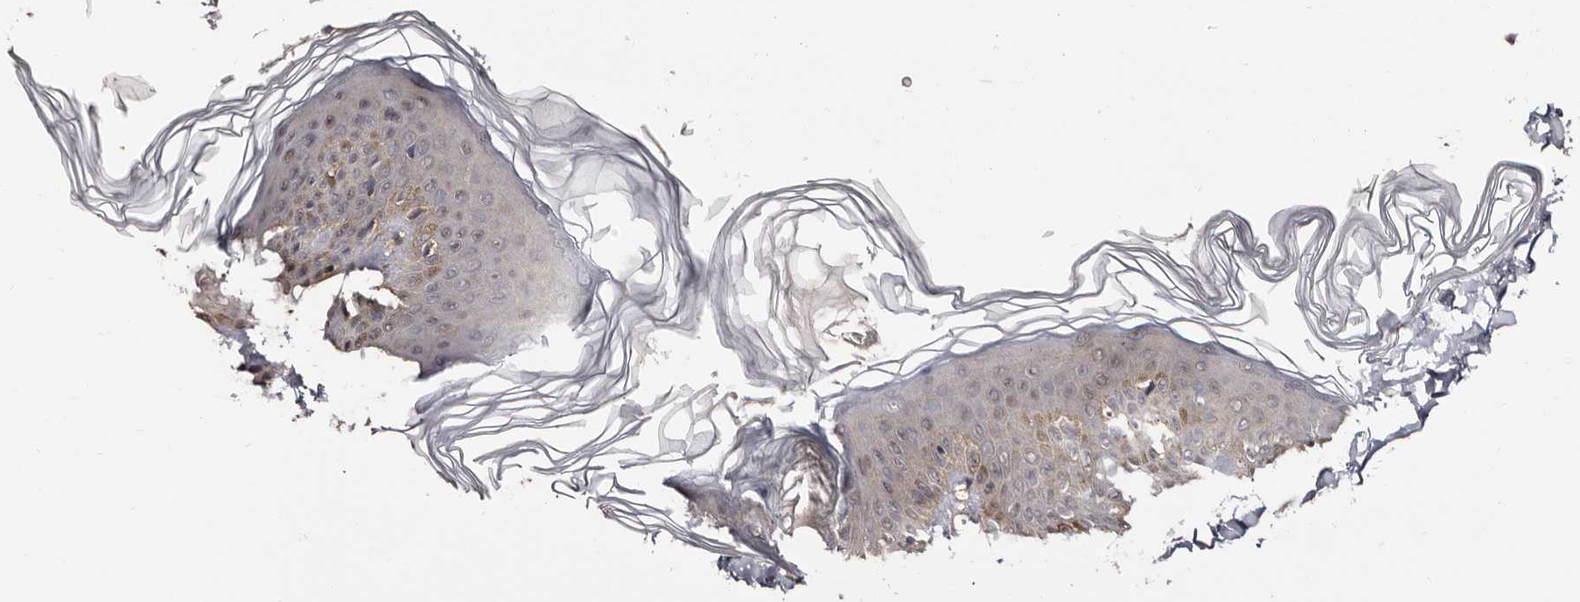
{"staining": {"intensity": "weak", "quantity": "25%-75%", "location": "cytoplasmic/membranous,nuclear"}, "tissue": "skin", "cell_type": "Keratinocytes", "image_type": "normal", "snomed": [{"axis": "morphology", "description": "Normal tissue, NOS"}, {"axis": "morphology", "description": "Neoplasm, benign, NOS"}, {"axis": "topography", "description": "Skin"}, {"axis": "topography", "description": "Soft tissue"}], "caption": "Immunohistochemistry (IHC) image of benign skin stained for a protein (brown), which exhibits low levels of weak cytoplasmic/membranous,nuclear staining in about 25%-75% of keratinocytes.", "gene": "DNPH1", "patient": {"sex": "male", "age": 26}}